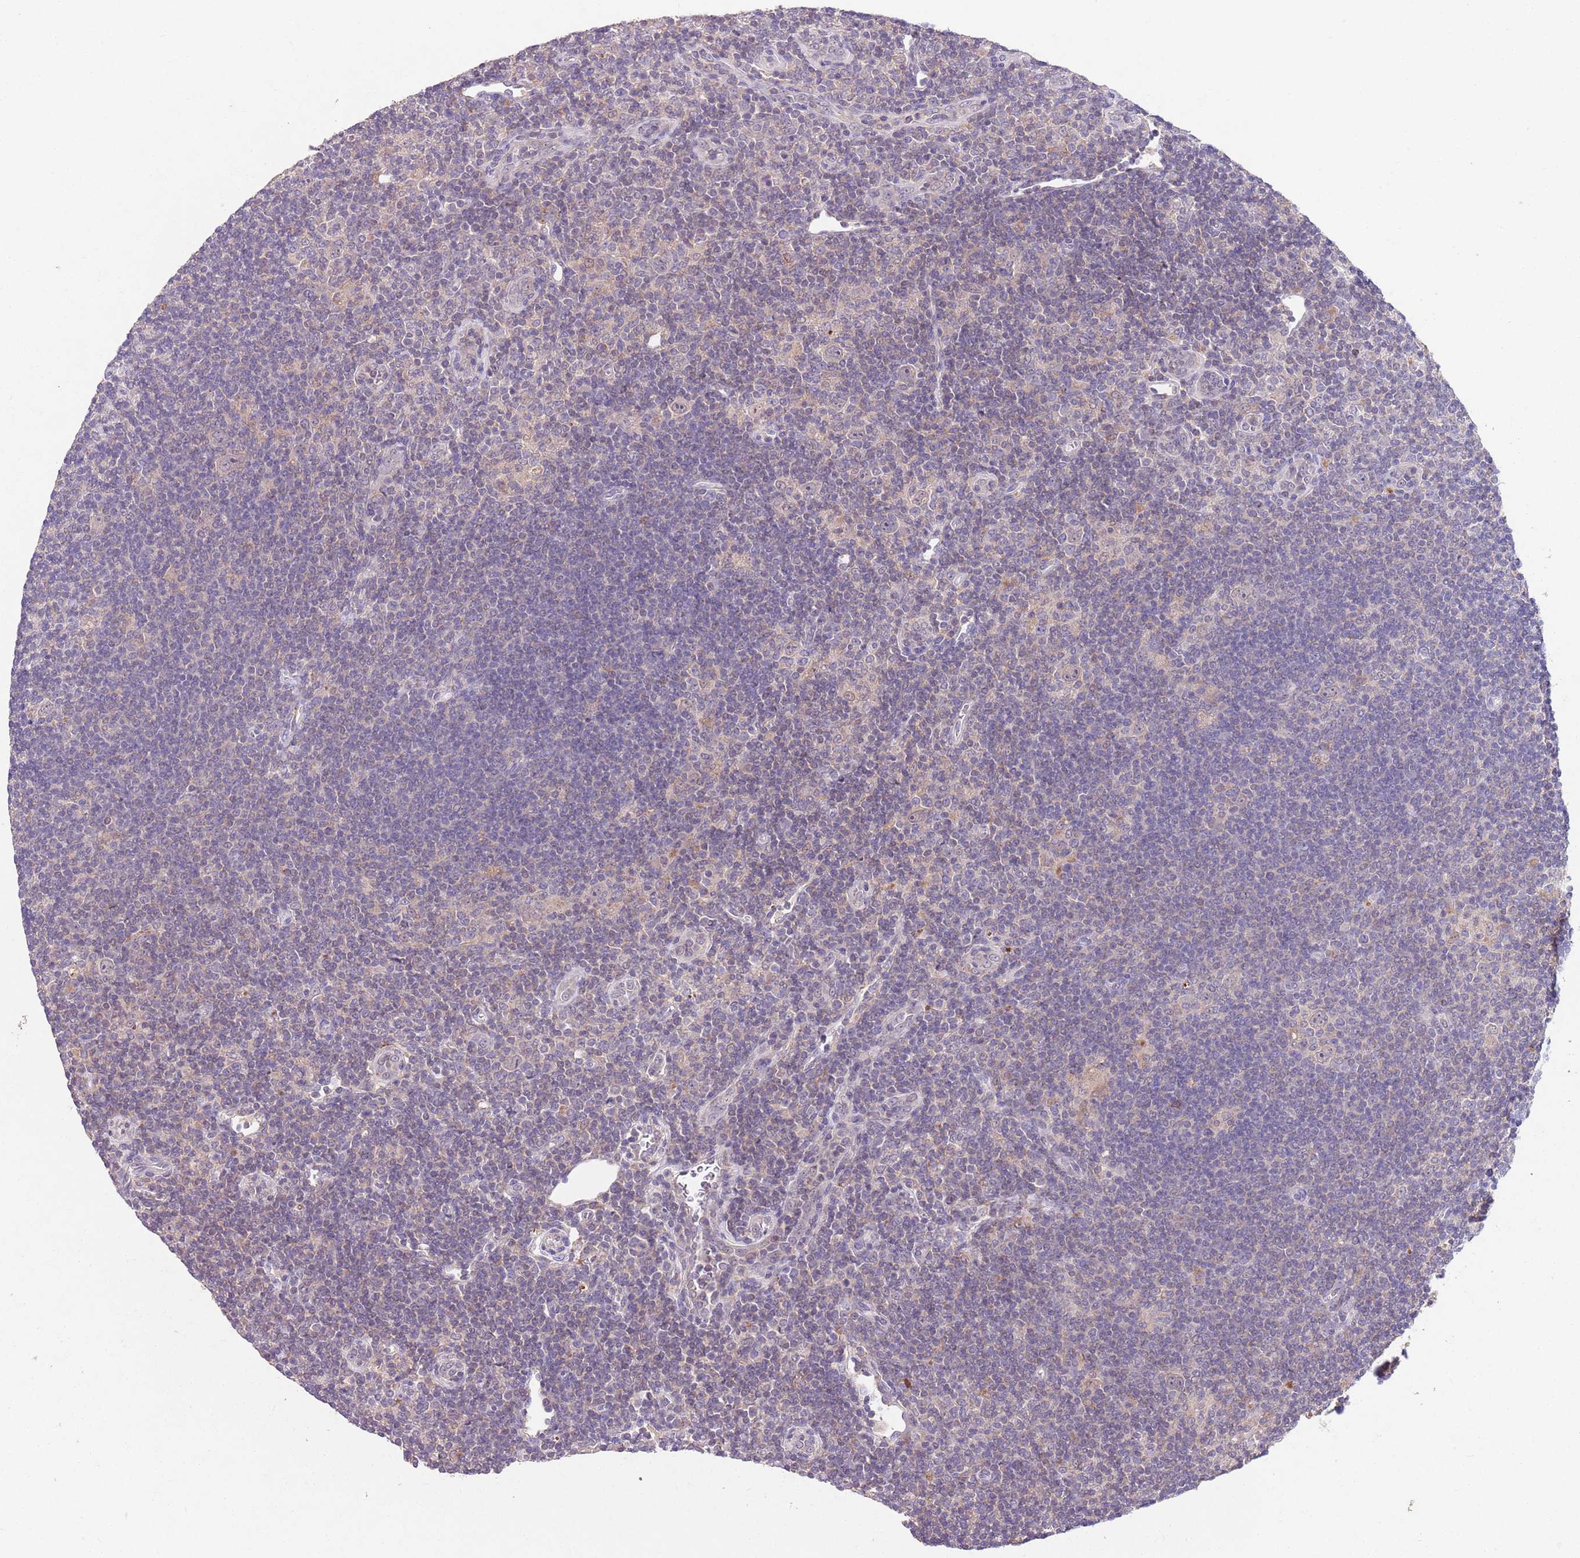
{"staining": {"intensity": "negative", "quantity": "none", "location": "none"}, "tissue": "lymphoma", "cell_type": "Tumor cells", "image_type": "cancer", "snomed": [{"axis": "morphology", "description": "Hodgkin's disease, NOS"}, {"axis": "topography", "description": "Lymph node"}], "caption": "Immunohistochemical staining of lymphoma shows no significant positivity in tumor cells. The staining is performed using DAB brown chromogen with nuclei counter-stained in using hematoxylin.", "gene": "NRDE2", "patient": {"sex": "female", "age": 57}}